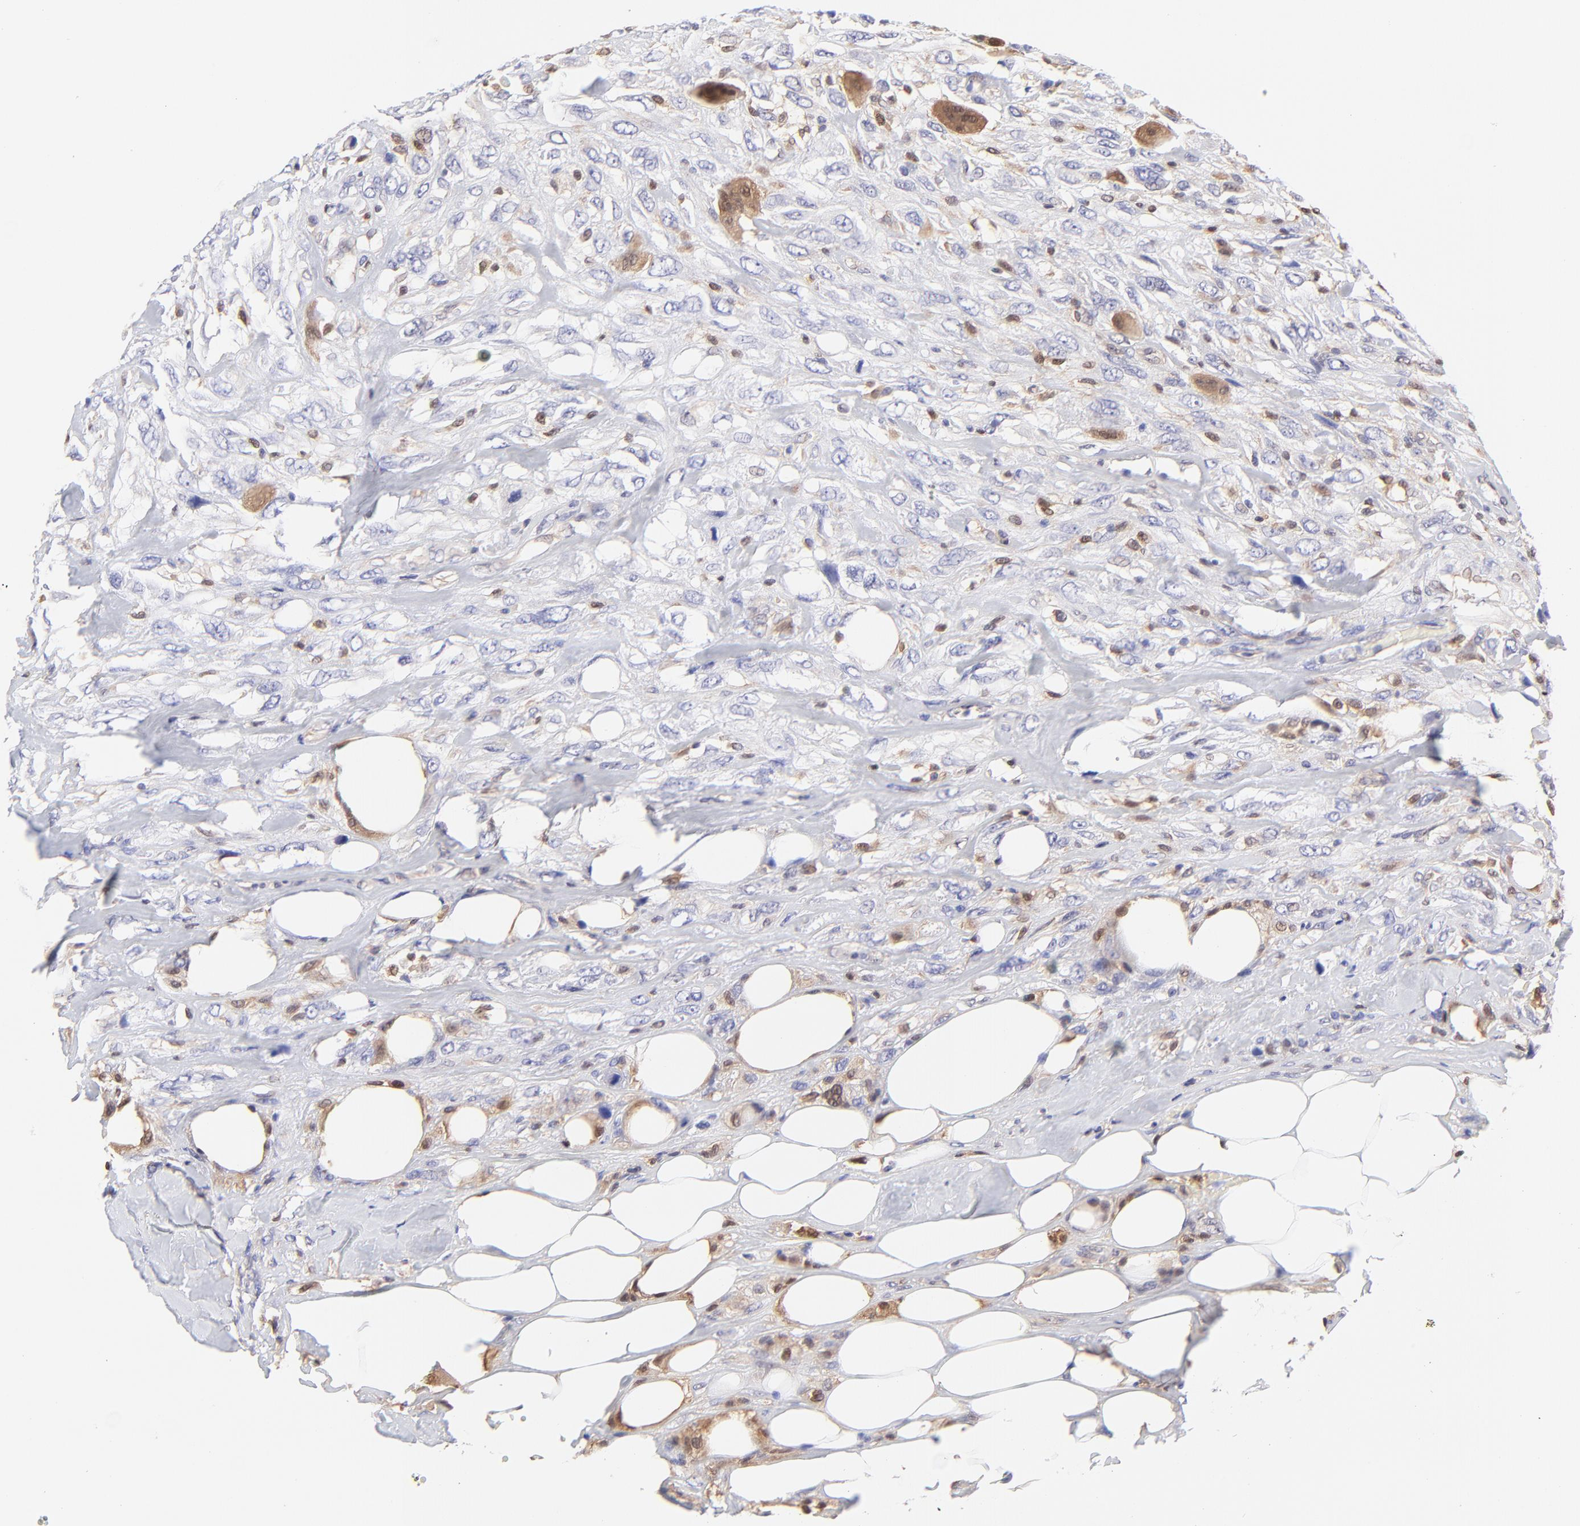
{"staining": {"intensity": "negative", "quantity": "none", "location": "none"}, "tissue": "breast cancer", "cell_type": "Tumor cells", "image_type": "cancer", "snomed": [{"axis": "morphology", "description": "Neoplasm, malignant, NOS"}, {"axis": "topography", "description": "Breast"}], "caption": "Malignant neoplasm (breast) stained for a protein using immunohistochemistry (IHC) reveals no positivity tumor cells.", "gene": "HYAL1", "patient": {"sex": "female", "age": 50}}